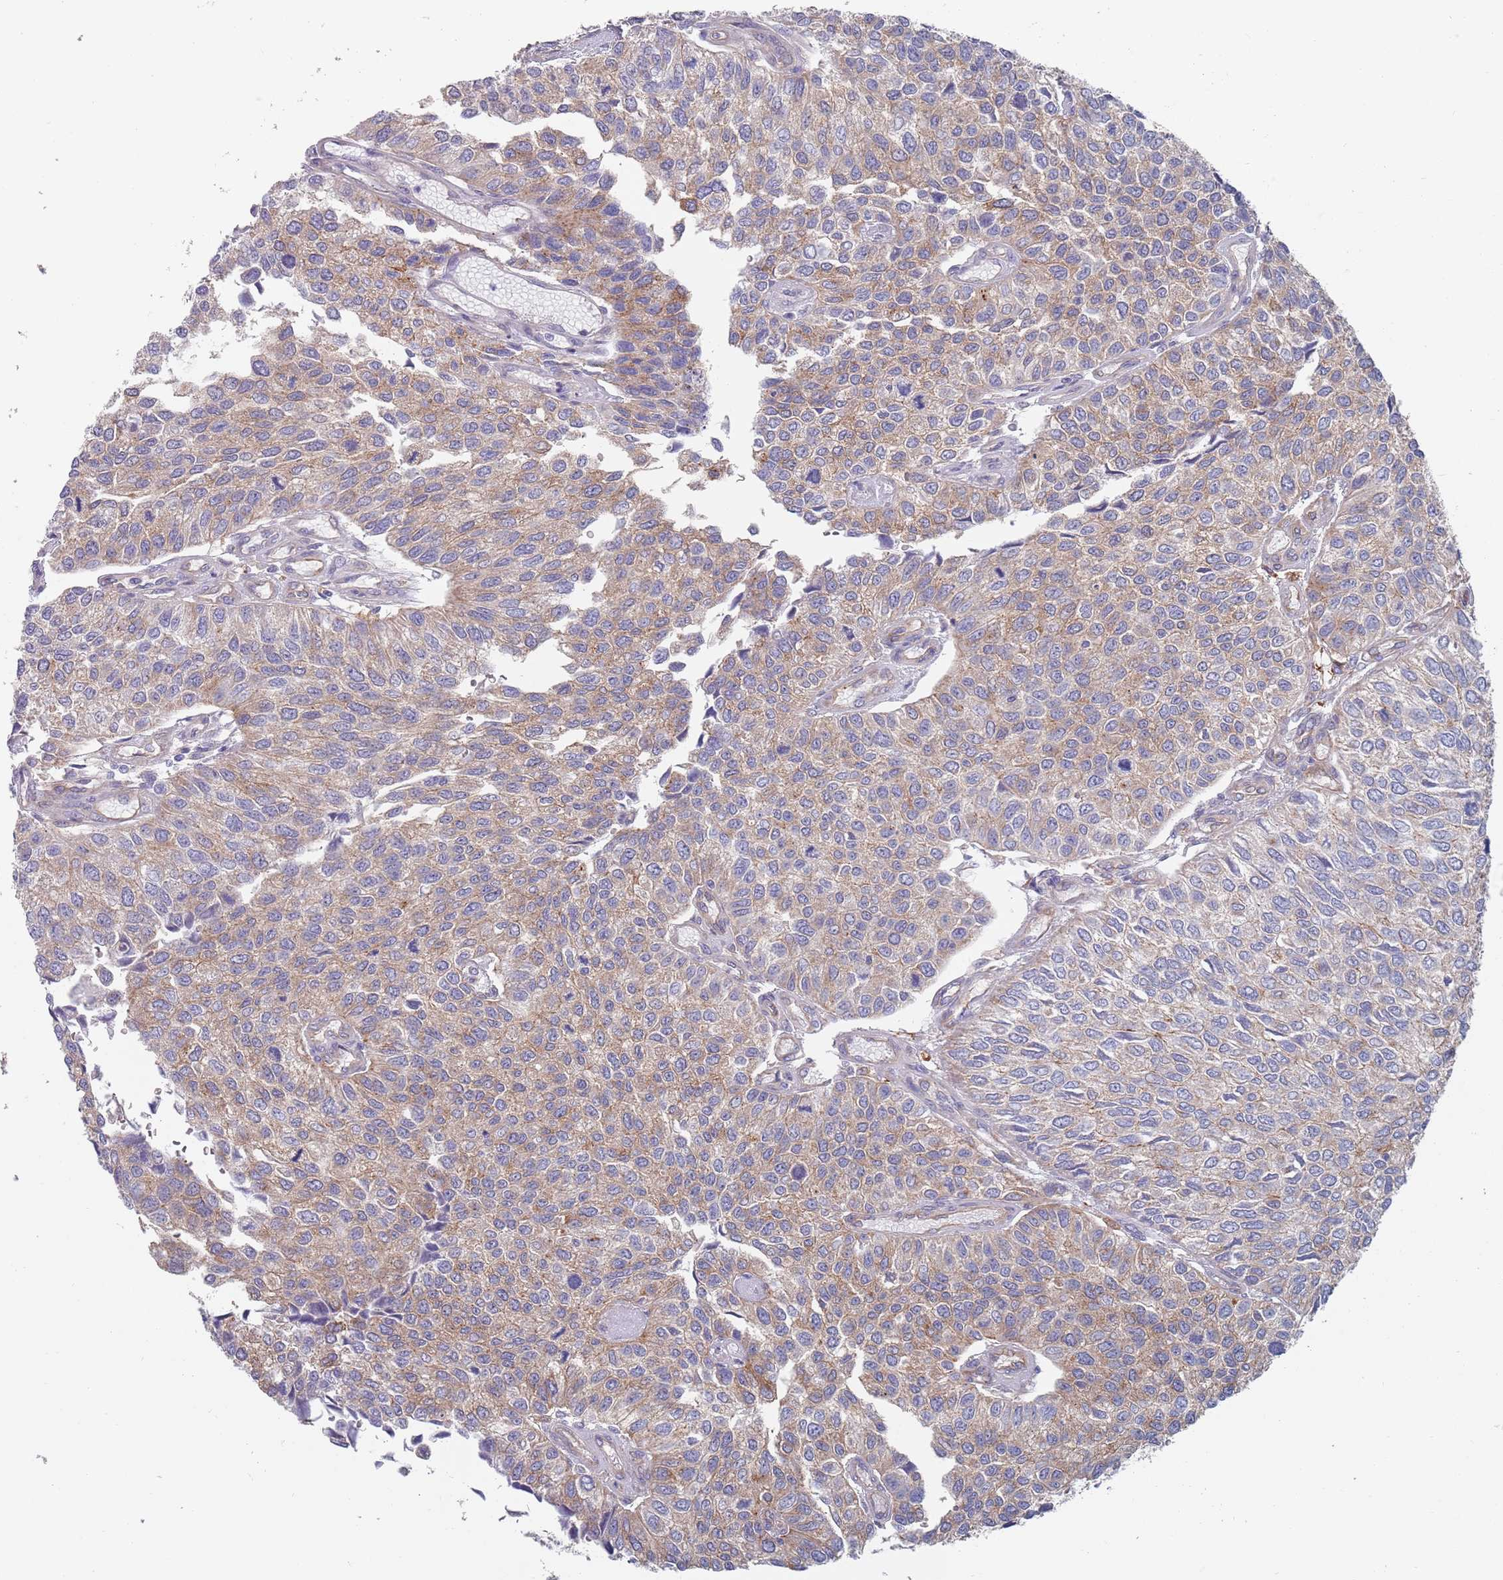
{"staining": {"intensity": "weak", "quantity": ">75%", "location": "cytoplasmic/membranous"}, "tissue": "urothelial cancer", "cell_type": "Tumor cells", "image_type": "cancer", "snomed": [{"axis": "morphology", "description": "Urothelial carcinoma, NOS"}, {"axis": "topography", "description": "Urinary bladder"}], "caption": "A brown stain shows weak cytoplasmic/membranous staining of a protein in human transitional cell carcinoma tumor cells.", "gene": "APPL2", "patient": {"sex": "male", "age": 55}}